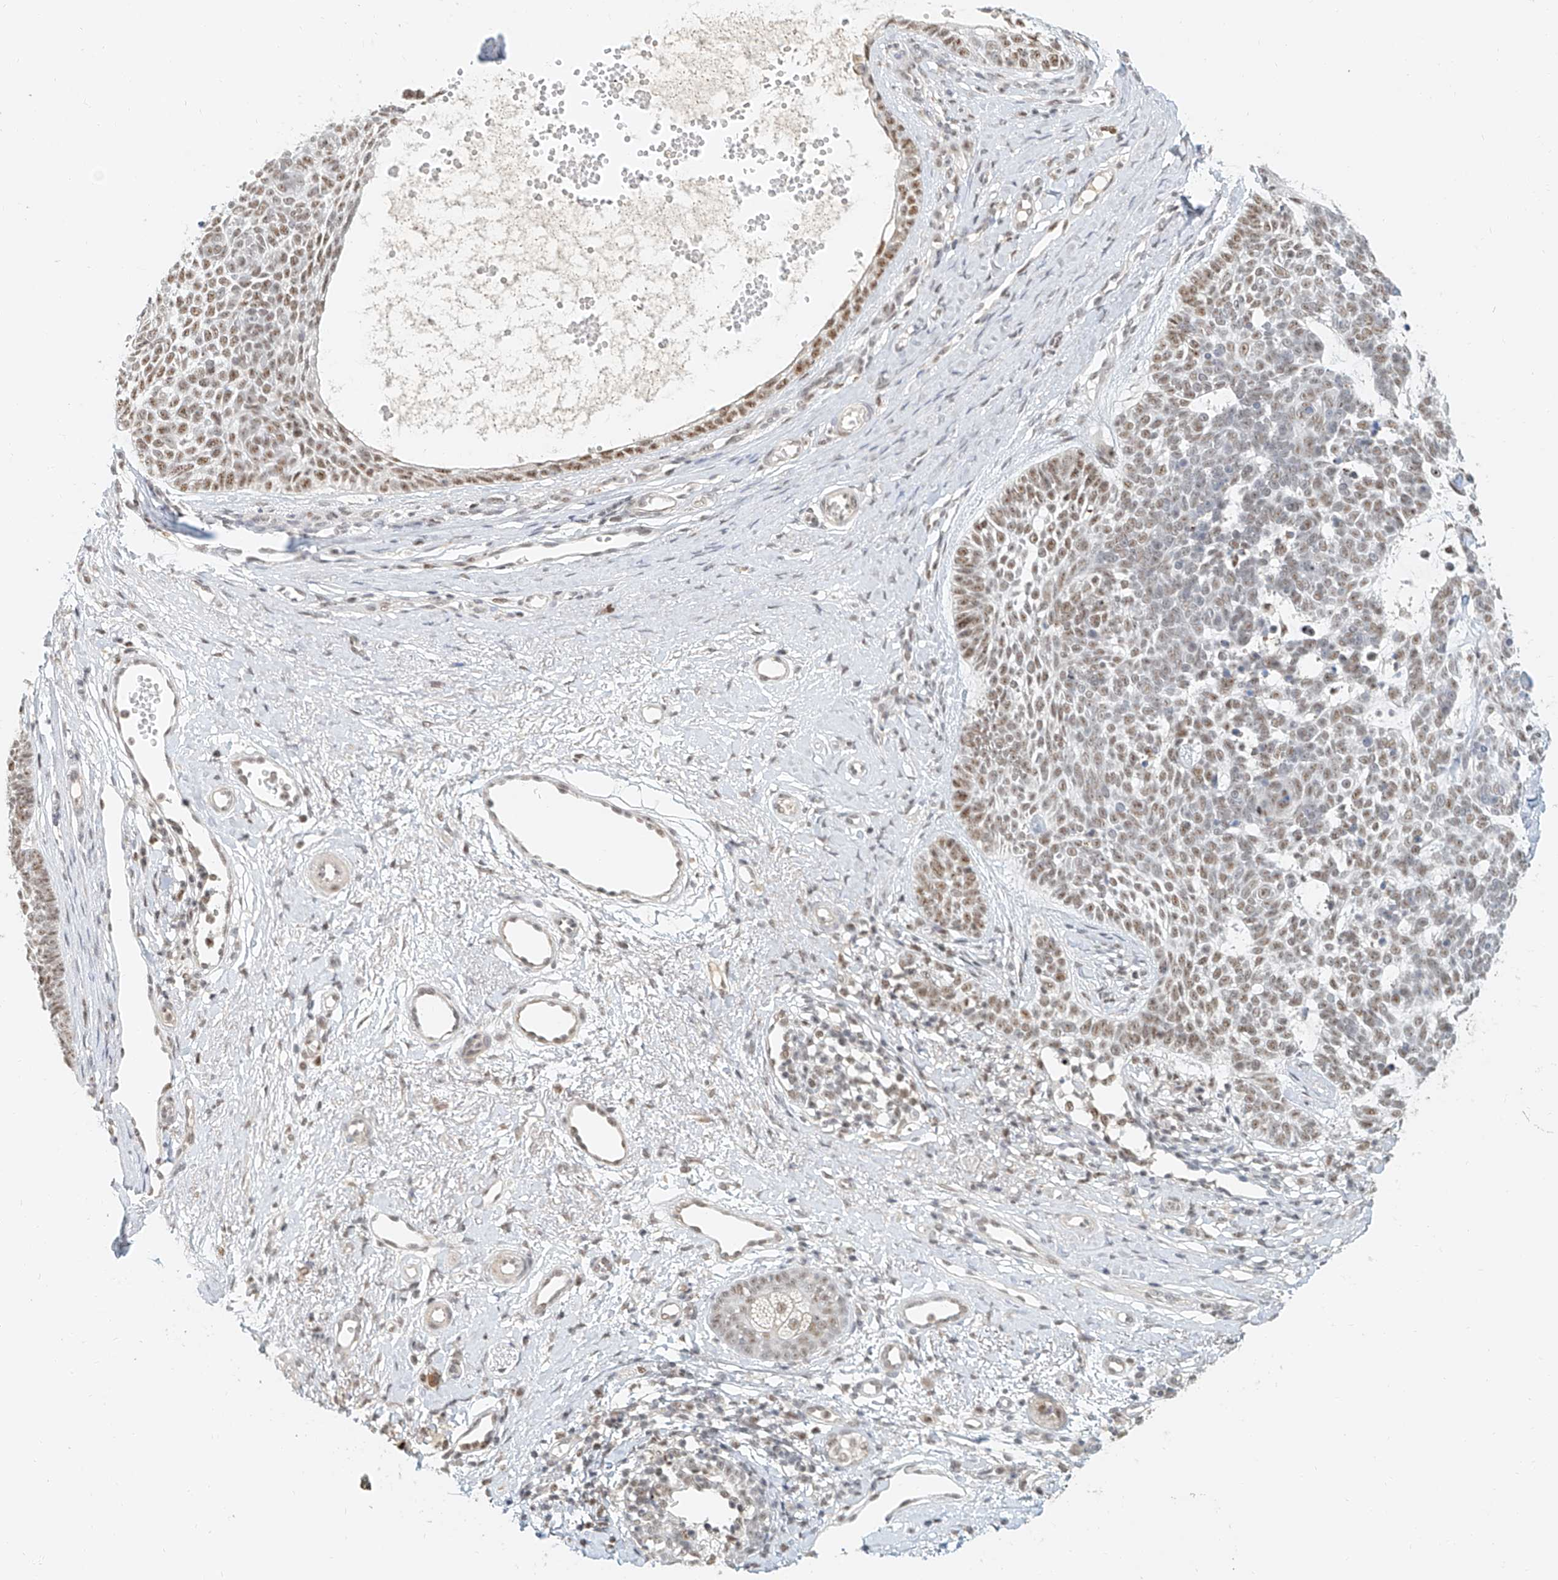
{"staining": {"intensity": "moderate", "quantity": "25%-75%", "location": "nuclear"}, "tissue": "skin cancer", "cell_type": "Tumor cells", "image_type": "cancer", "snomed": [{"axis": "morphology", "description": "Basal cell carcinoma"}, {"axis": "topography", "description": "Skin"}], "caption": "Skin cancer stained for a protein (brown) shows moderate nuclear positive positivity in about 25%-75% of tumor cells.", "gene": "CXorf58", "patient": {"sex": "female", "age": 81}}